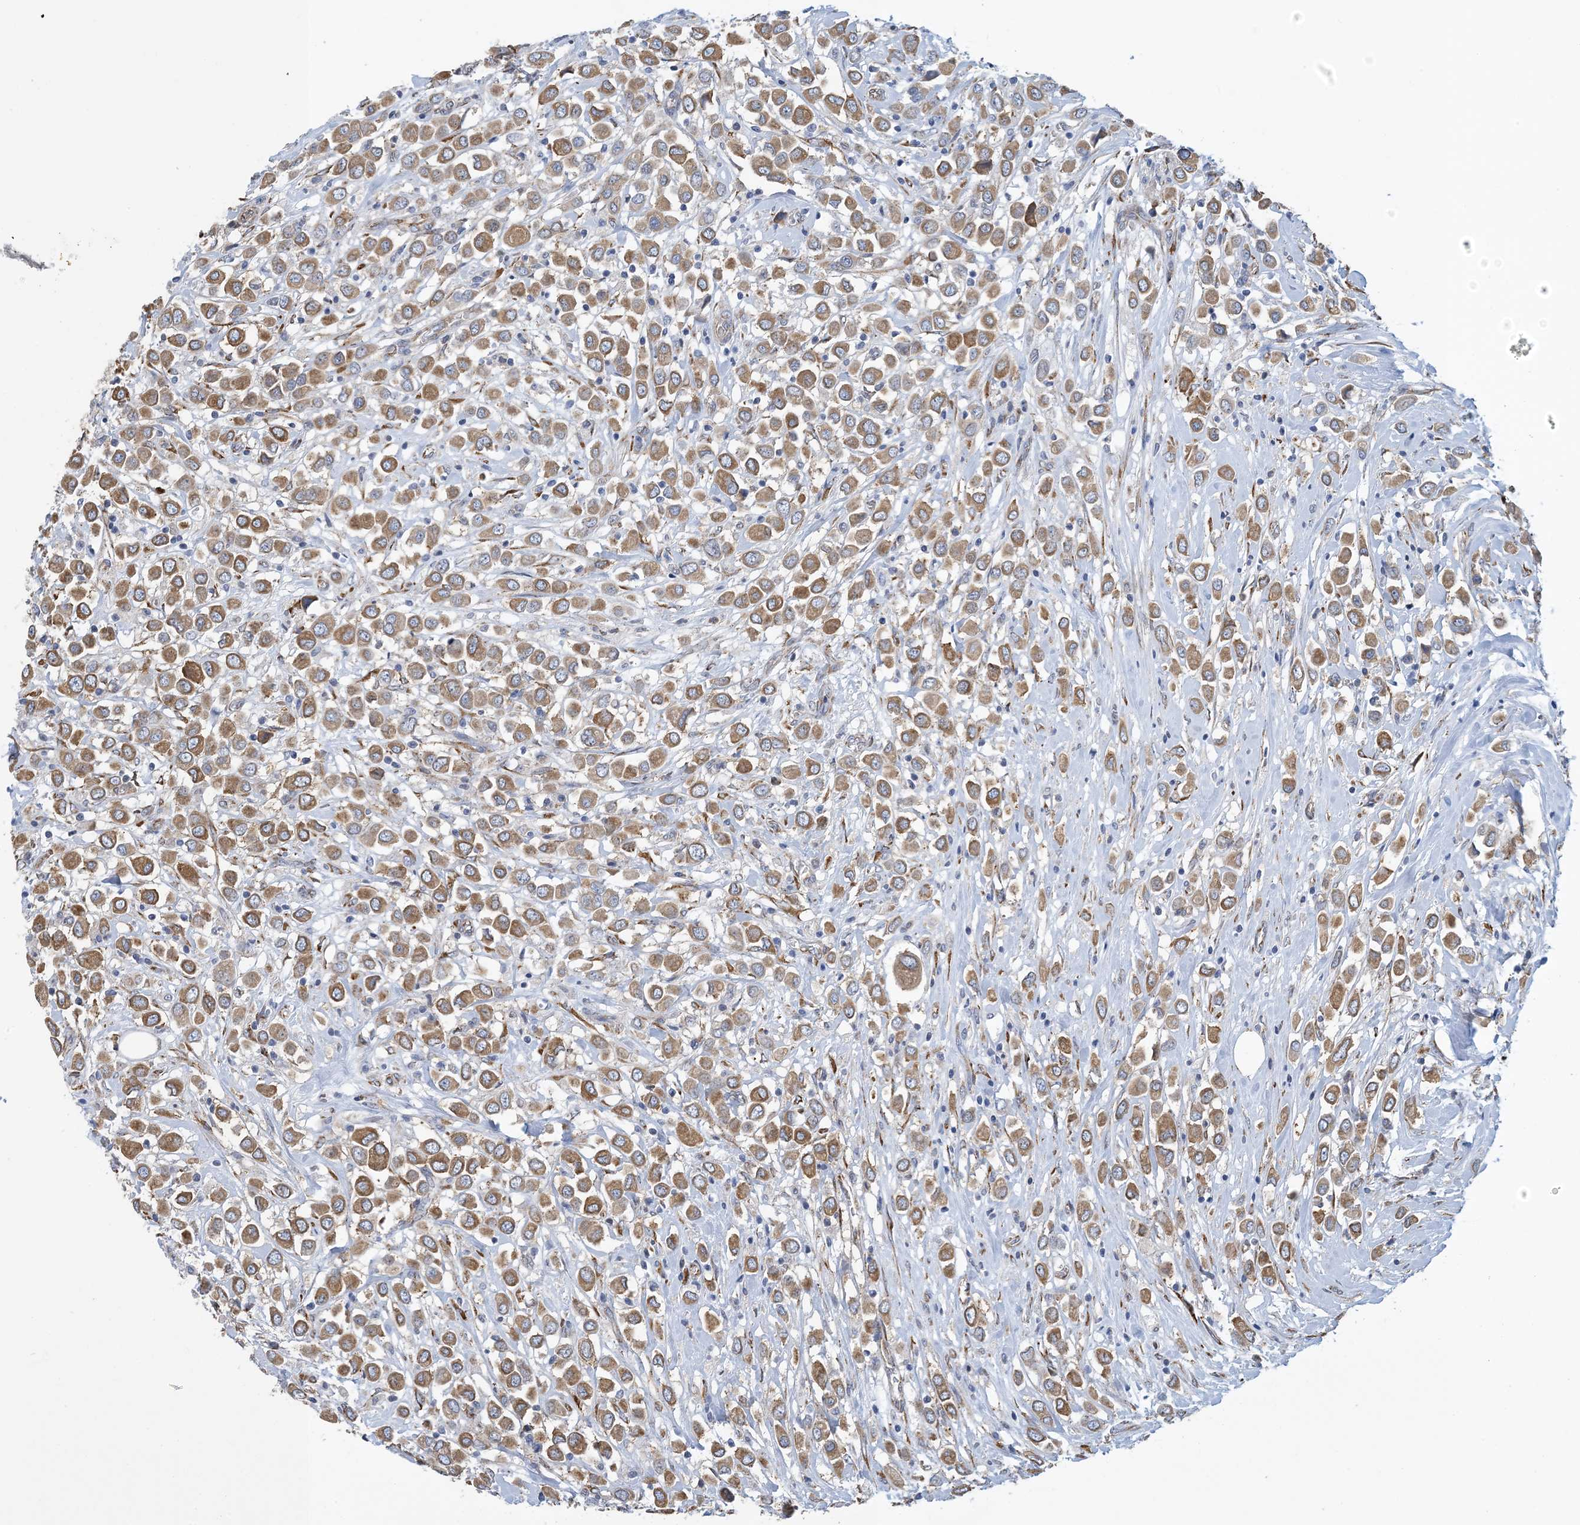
{"staining": {"intensity": "moderate", "quantity": ">75%", "location": "cytoplasmic/membranous"}, "tissue": "breast cancer", "cell_type": "Tumor cells", "image_type": "cancer", "snomed": [{"axis": "morphology", "description": "Duct carcinoma"}, {"axis": "topography", "description": "Breast"}], "caption": "Immunohistochemistry staining of breast cancer, which demonstrates medium levels of moderate cytoplasmic/membranous staining in approximately >75% of tumor cells indicating moderate cytoplasmic/membranous protein expression. The staining was performed using DAB (brown) for protein detection and nuclei were counterstained in hematoxylin (blue).", "gene": "CCDC14", "patient": {"sex": "female", "age": 61}}